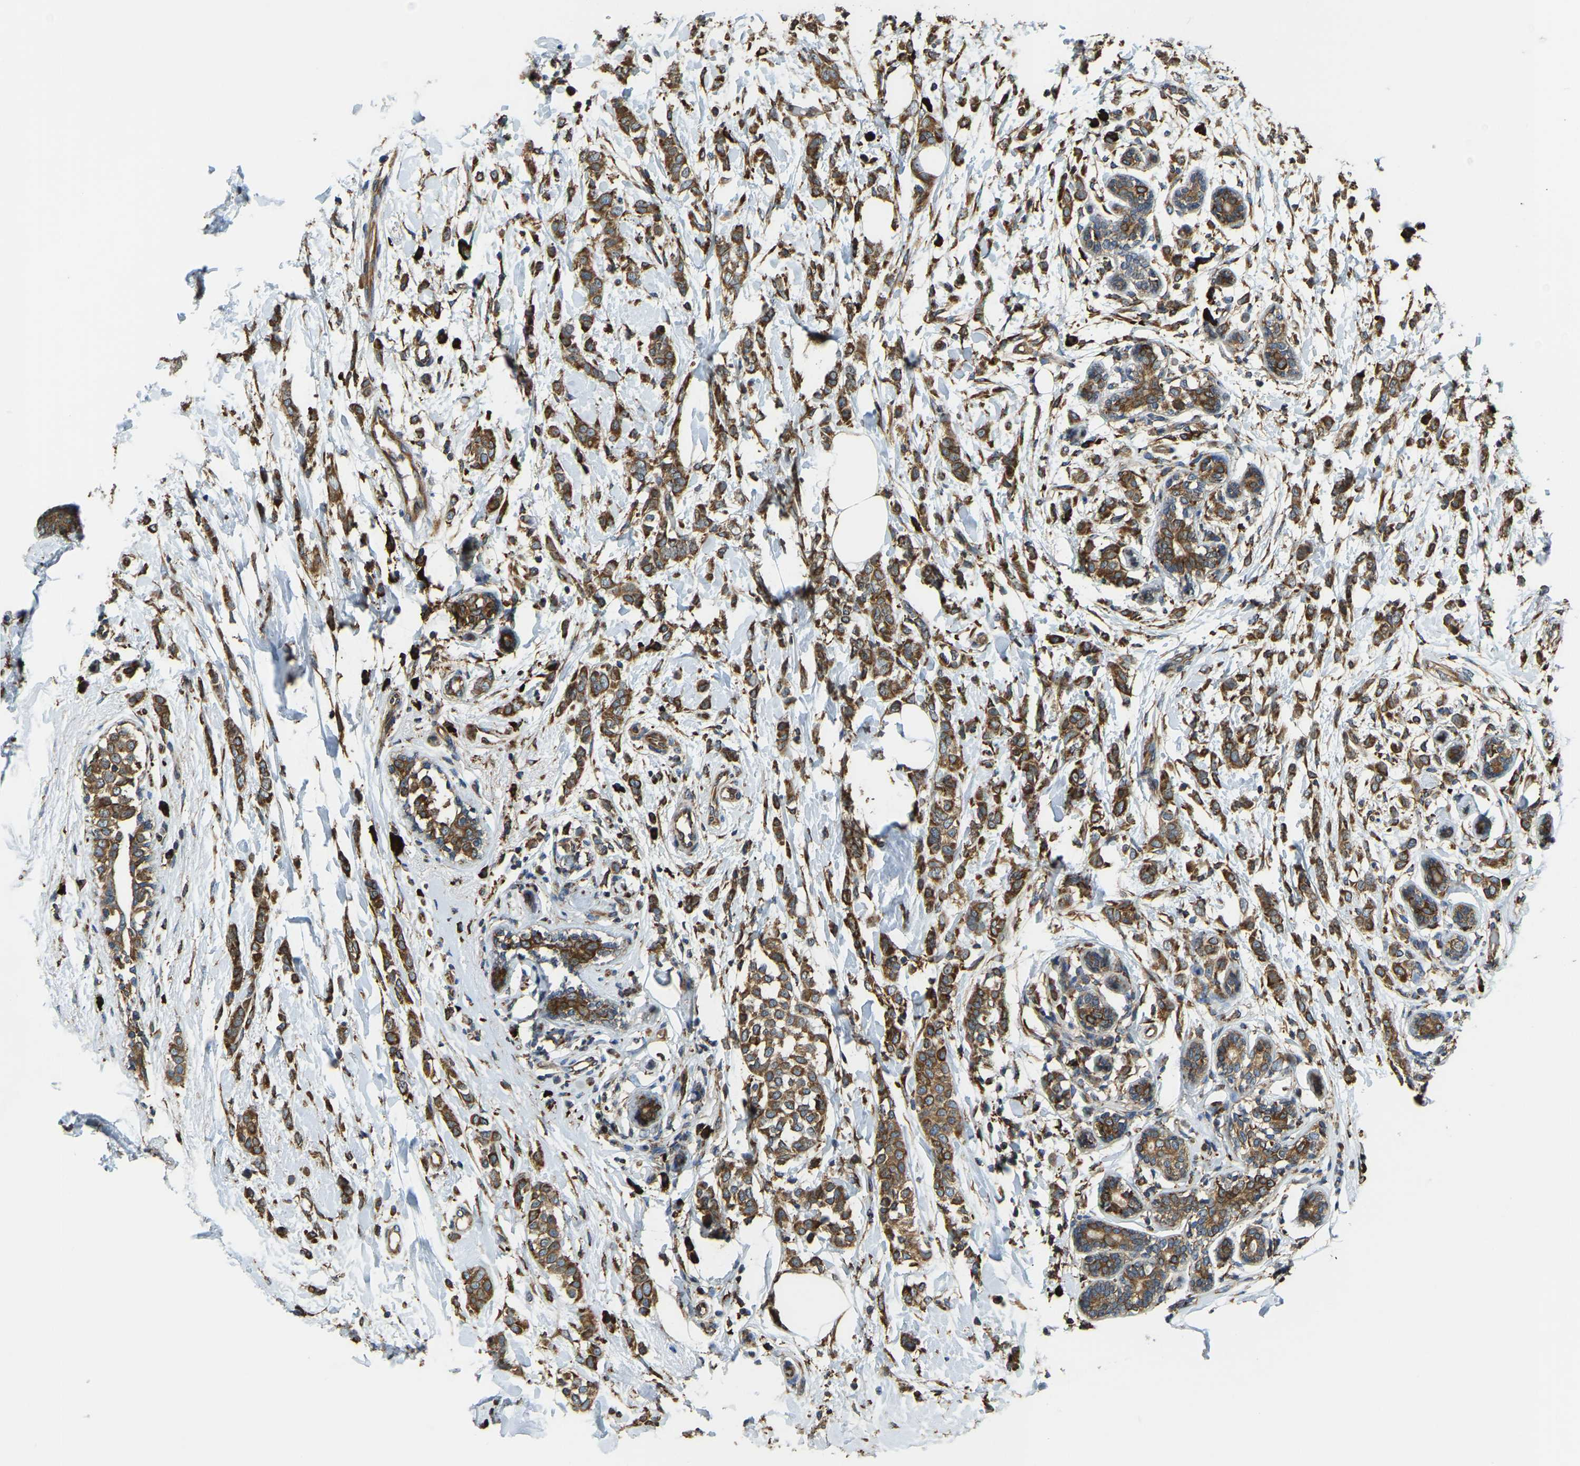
{"staining": {"intensity": "moderate", "quantity": ">75%", "location": "cytoplasmic/membranous"}, "tissue": "breast cancer", "cell_type": "Tumor cells", "image_type": "cancer", "snomed": [{"axis": "morphology", "description": "Lobular carcinoma, in situ"}, {"axis": "morphology", "description": "Lobular carcinoma"}, {"axis": "topography", "description": "Breast"}], "caption": "Brown immunohistochemical staining in breast cancer (lobular carcinoma) reveals moderate cytoplasmic/membranous staining in approximately >75% of tumor cells.", "gene": "RNF115", "patient": {"sex": "female", "age": 41}}